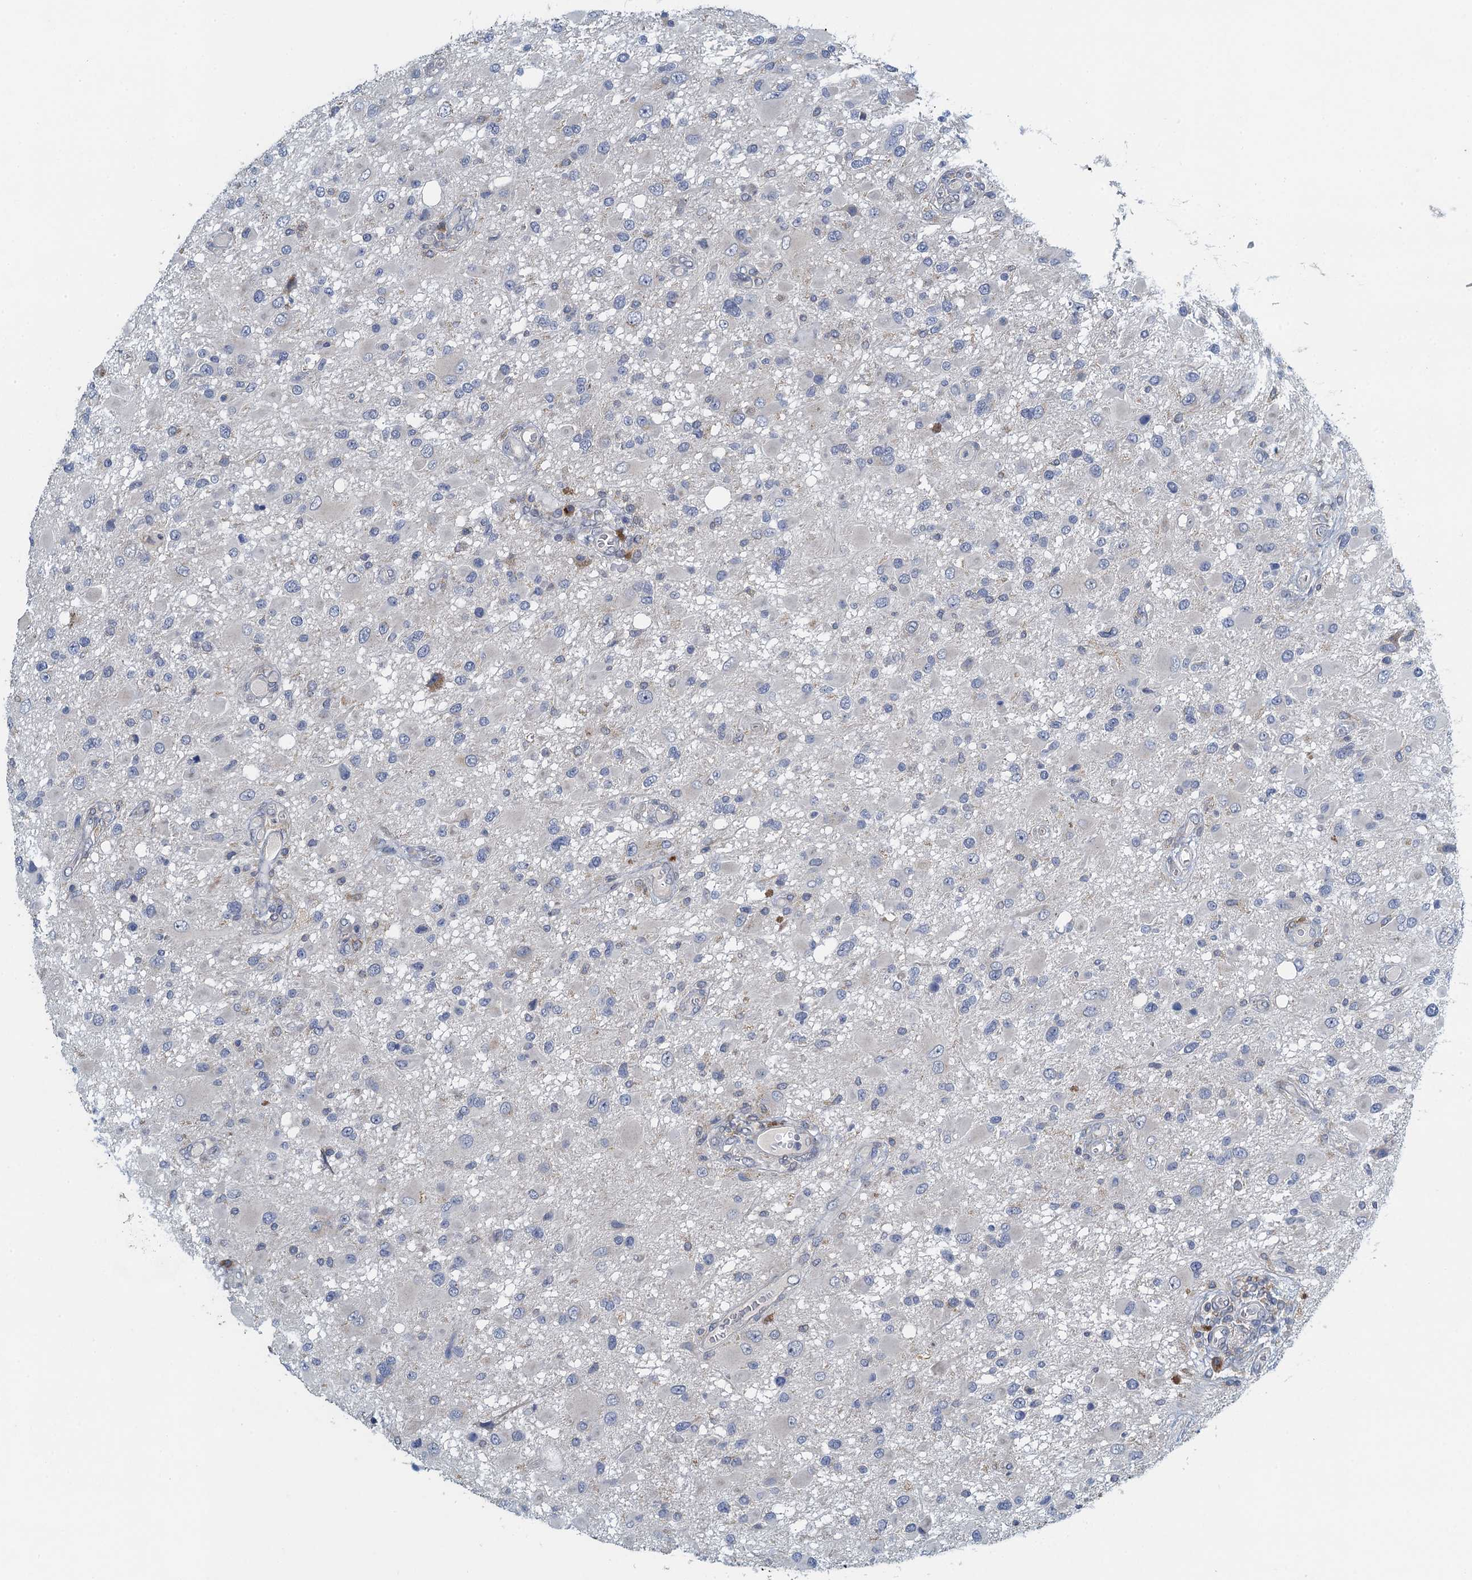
{"staining": {"intensity": "negative", "quantity": "none", "location": "none"}, "tissue": "glioma", "cell_type": "Tumor cells", "image_type": "cancer", "snomed": [{"axis": "morphology", "description": "Glioma, malignant, High grade"}, {"axis": "topography", "description": "Brain"}], "caption": "High power microscopy image of an immunohistochemistry (IHC) histopathology image of malignant glioma (high-grade), revealing no significant staining in tumor cells.", "gene": "ALG2", "patient": {"sex": "male", "age": 53}}